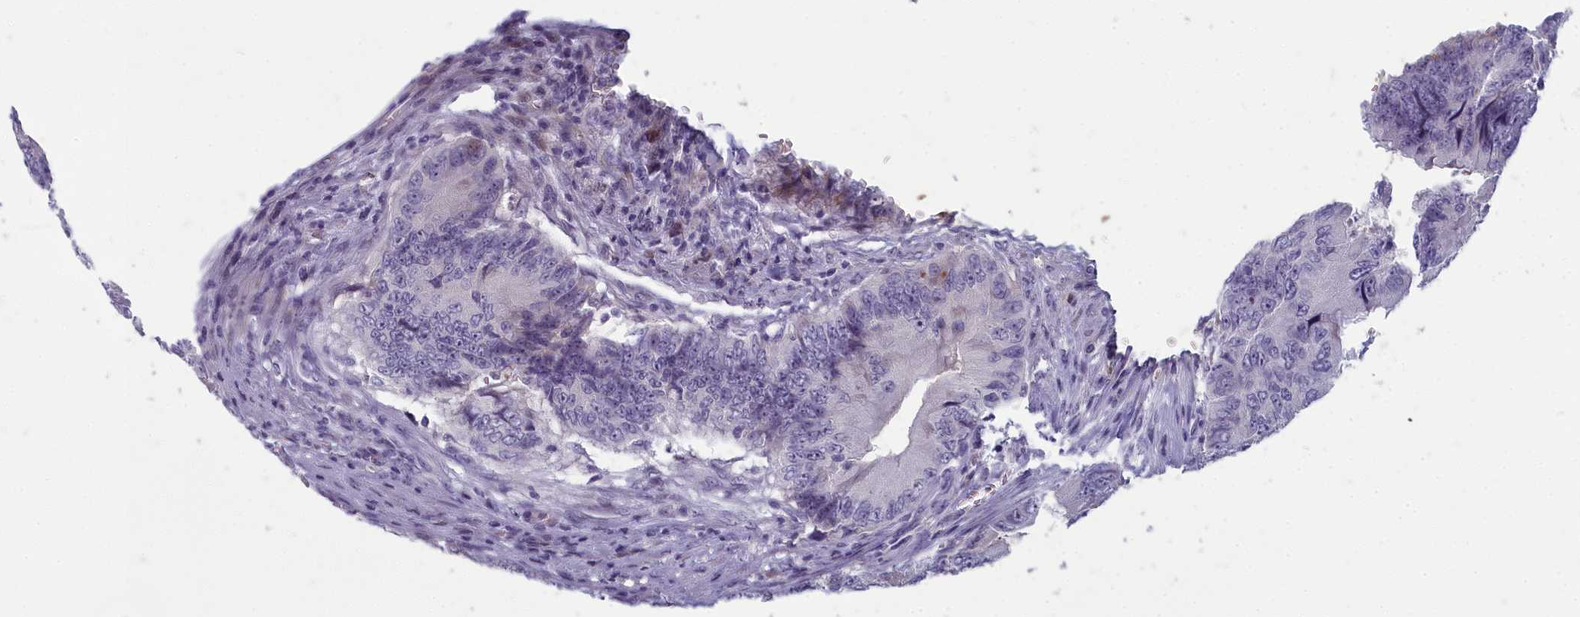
{"staining": {"intensity": "negative", "quantity": "none", "location": "none"}, "tissue": "colorectal cancer", "cell_type": "Tumor cells", "image_type": "cancer", "snomed": [{"axis": "morphology", "description": "Adenocarcinoma, NOS"}, {"axis": "topography", "description": "Colon"}], "caption": "Adenocarcinoma (colorectal) was stained to show a protein in brown. There is no significant positivity in tumor cells. (Brightfield microscopy of DAB (3,3'-diaminobenzidine) immunohistochemistry at high magnification).", "gene": "INSYN2A", "patient": {"sex": "male", "age": 85}}